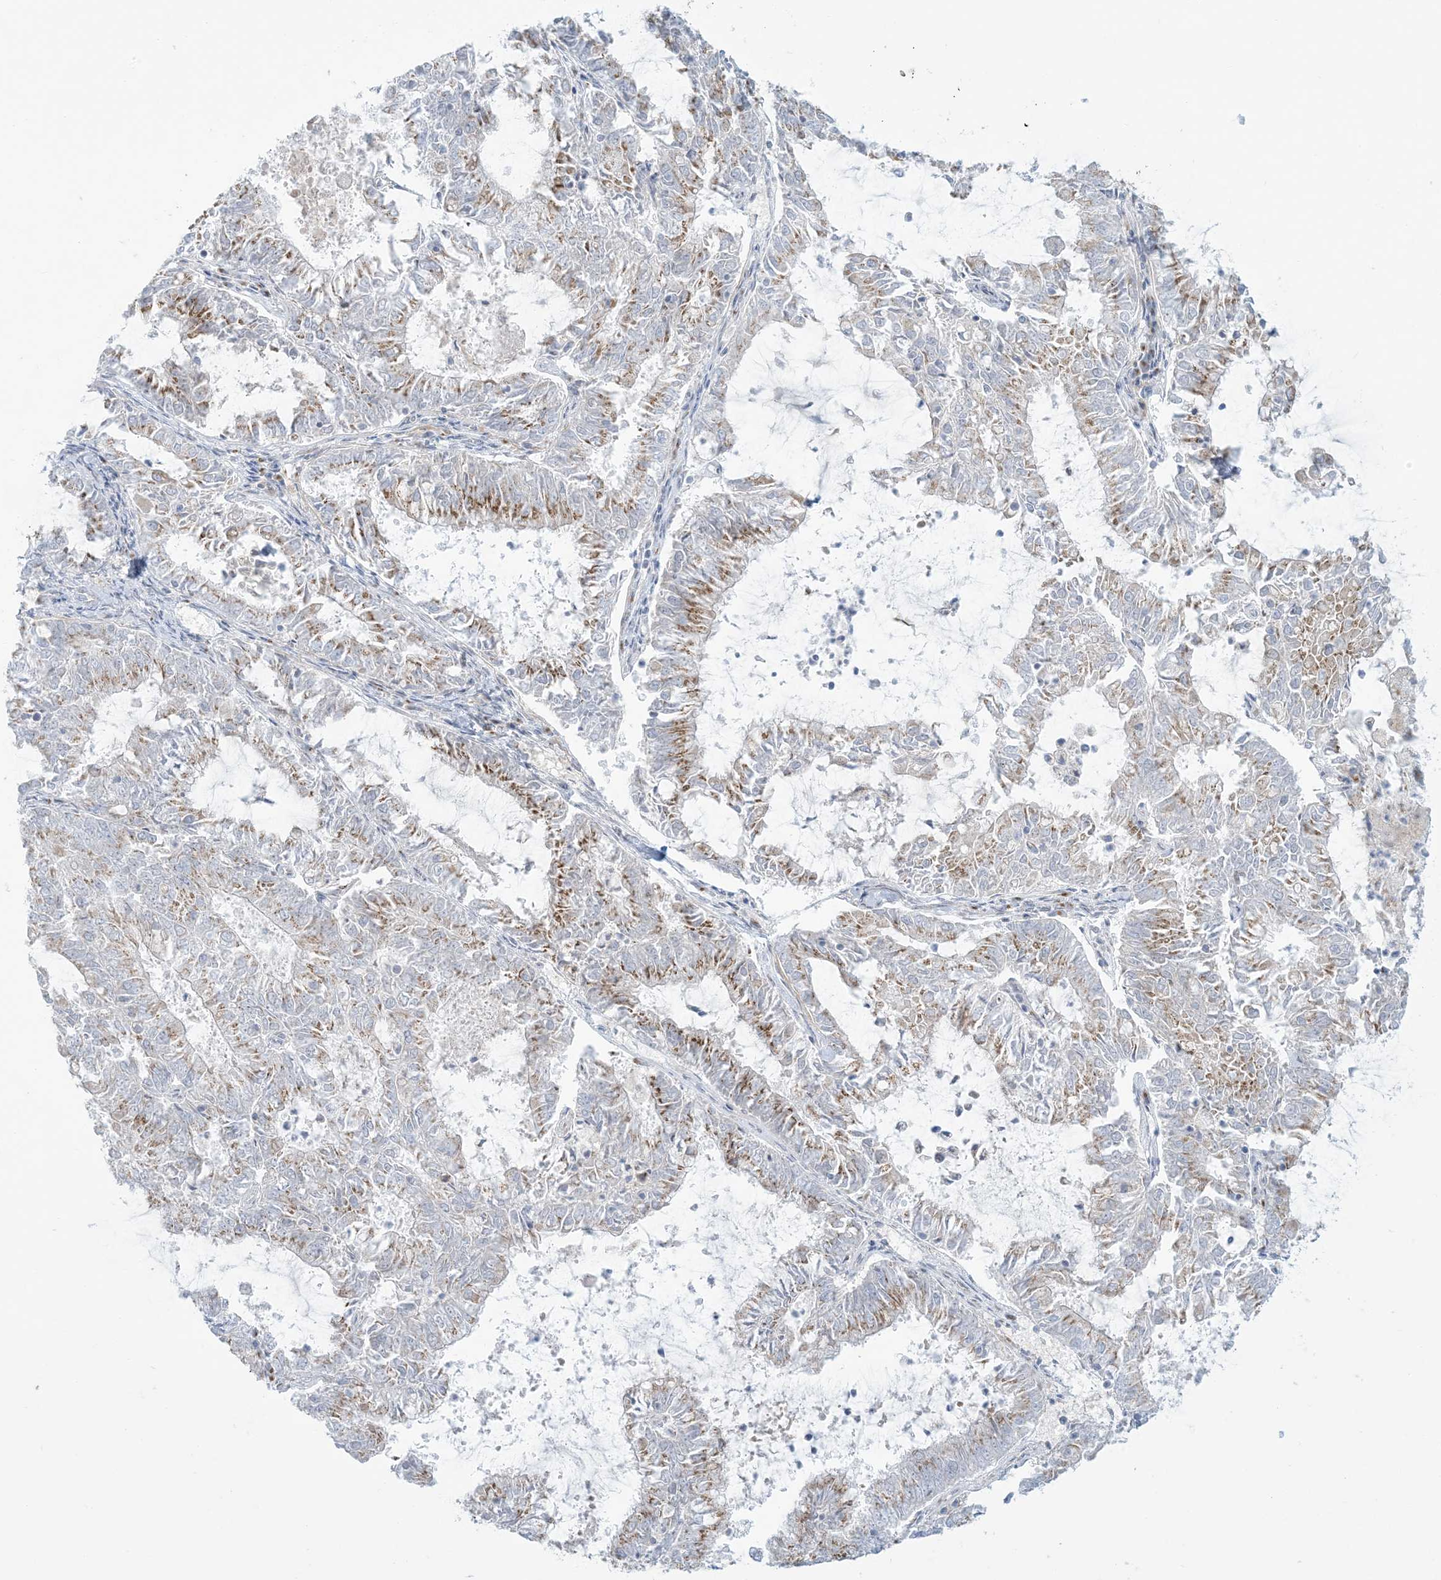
{"staining": {"intensity": "moderate", "quantity": ">75%", "location": "cytoplasmic/membranous"}, "tissue": "endometrial cancer", "cell_type": "Tumor cells", "image_type": "cancer", "snomed": [{"axis": "morphology", "description": "Adenocarcinoma, NOS"}, {"axis": "topography", "description": "Endometrium"}], "caption": "There is medium levels of moderate cytoplasmic/membranous positivity in tumor cells of endometrial cancer, as demonstrated by immunohistochemical staining (brown color).", "gene": "AFTPH", "patient": {"sex": "female", "age": 57}}